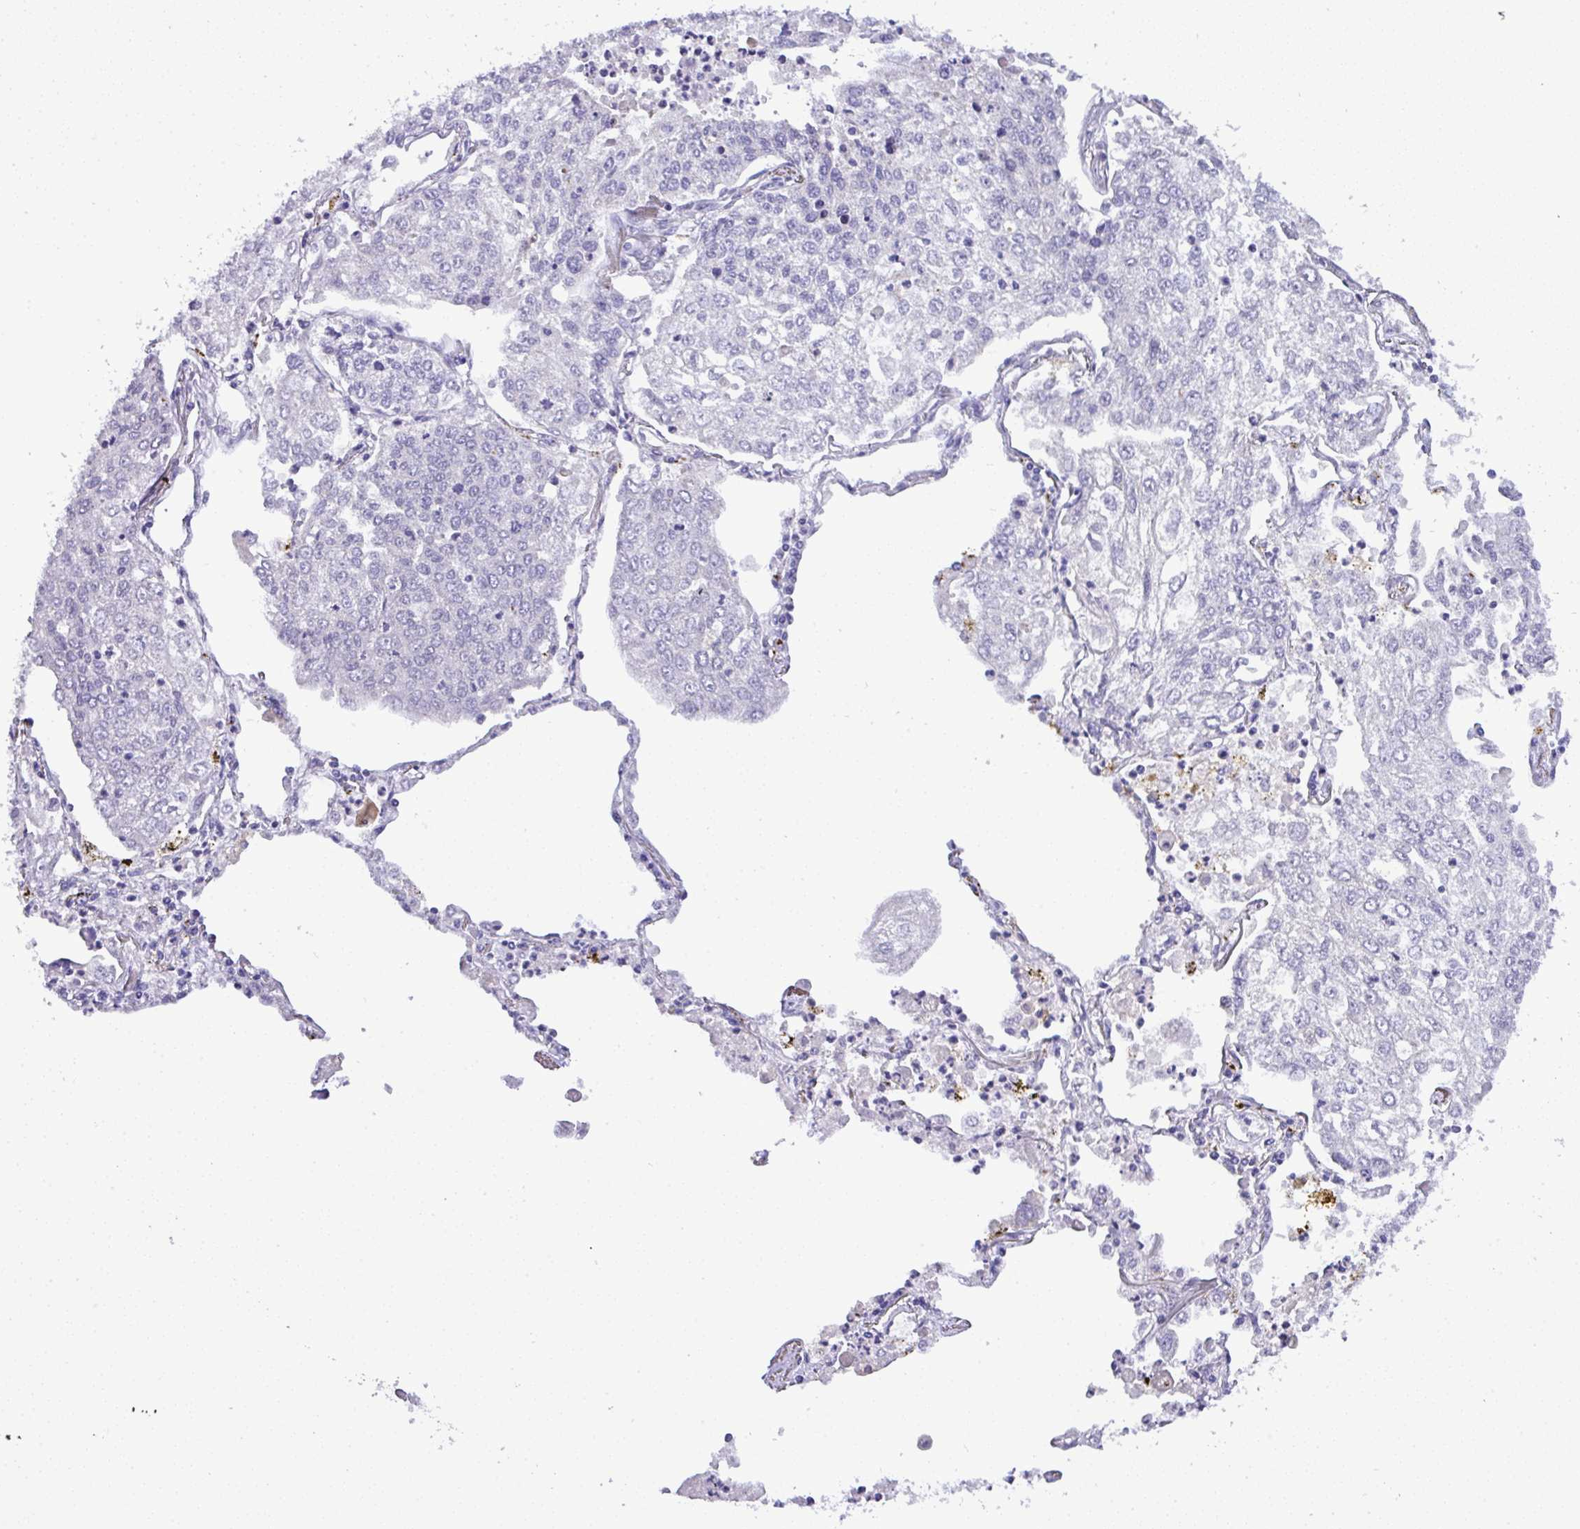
{"staining": {"intensity": "negative", "quantity": "none", "location": "none"}, "tissue": "lung cancer", "cell_type": "Tumor cells", "image_type": "cancer", "snomed": [{"axis": "morphology", "description": "Squamous cell carcinoma, NOS"}, {"axis": "topography", "description": "Lung"}], "caption": "Tumor cells are negative for brown protein staining in lung cancer (squamous cell carcinoma).", "gene": "ST8SIA2", "patient": {"sex": "male", "age": 74}}